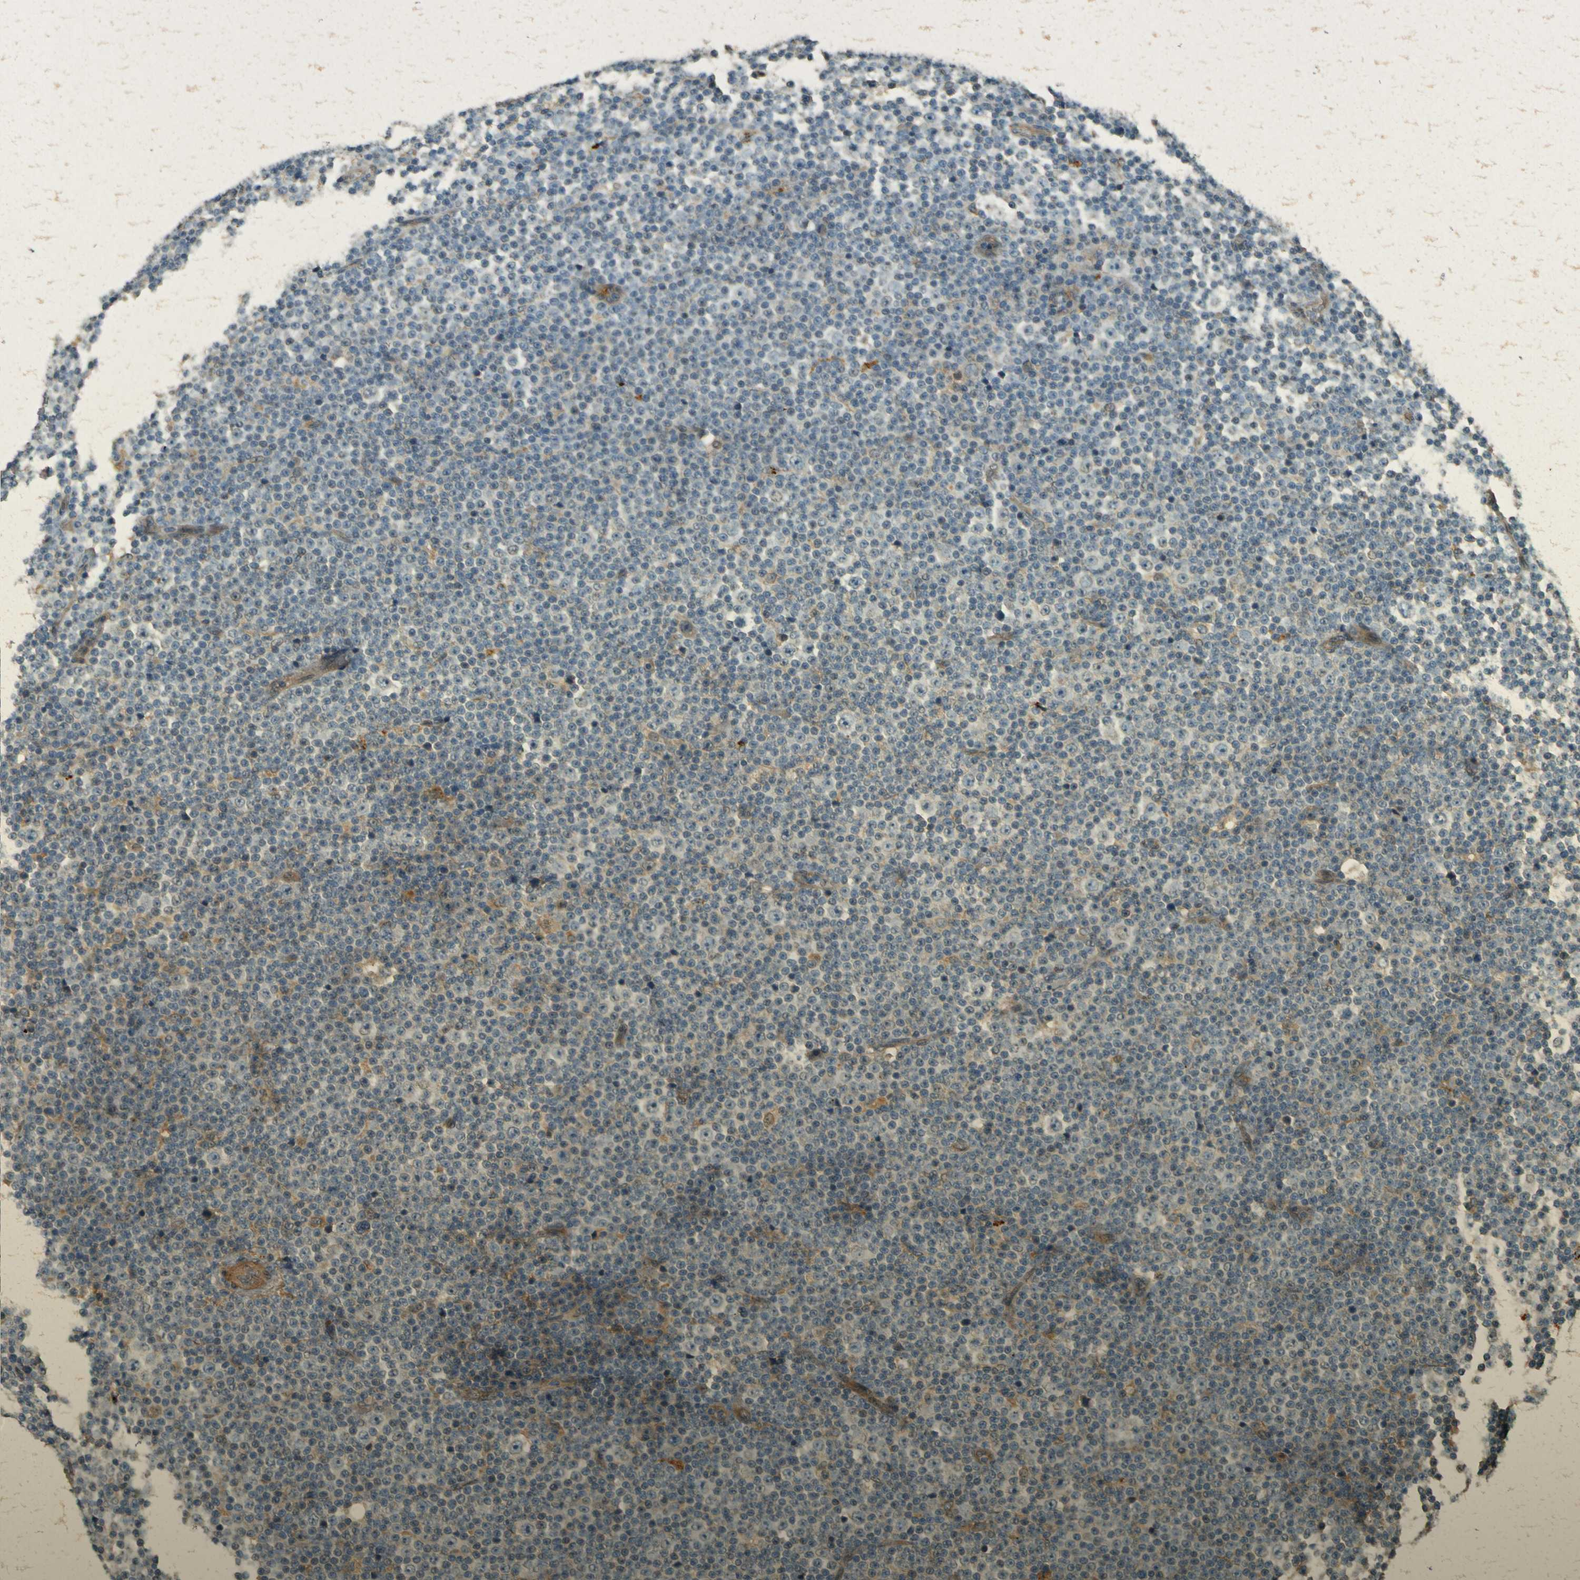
{"staining": {"intensity": "weak", "quantity": "<25%", "location": "cytoplasmic/membranous"}, "tissue": "lymphoma", "cell_type": "Tumor cells", "image_type": "cancer", "snomed": [{"axis": "morphology", "description": "Malignant lymphoma, non-Hodgkin's type, Low grade"}, {"axis": "topography", "description": "Lymph node"}], "caption": "This is an immunohistochemistry (IHC) micrograph of malignant lymphoma, non-Hodgkin's type (low-grade). There is no staining in tumor cells.", "gene": "NEXN", "patient": {"sex": "female", "age": 67}}